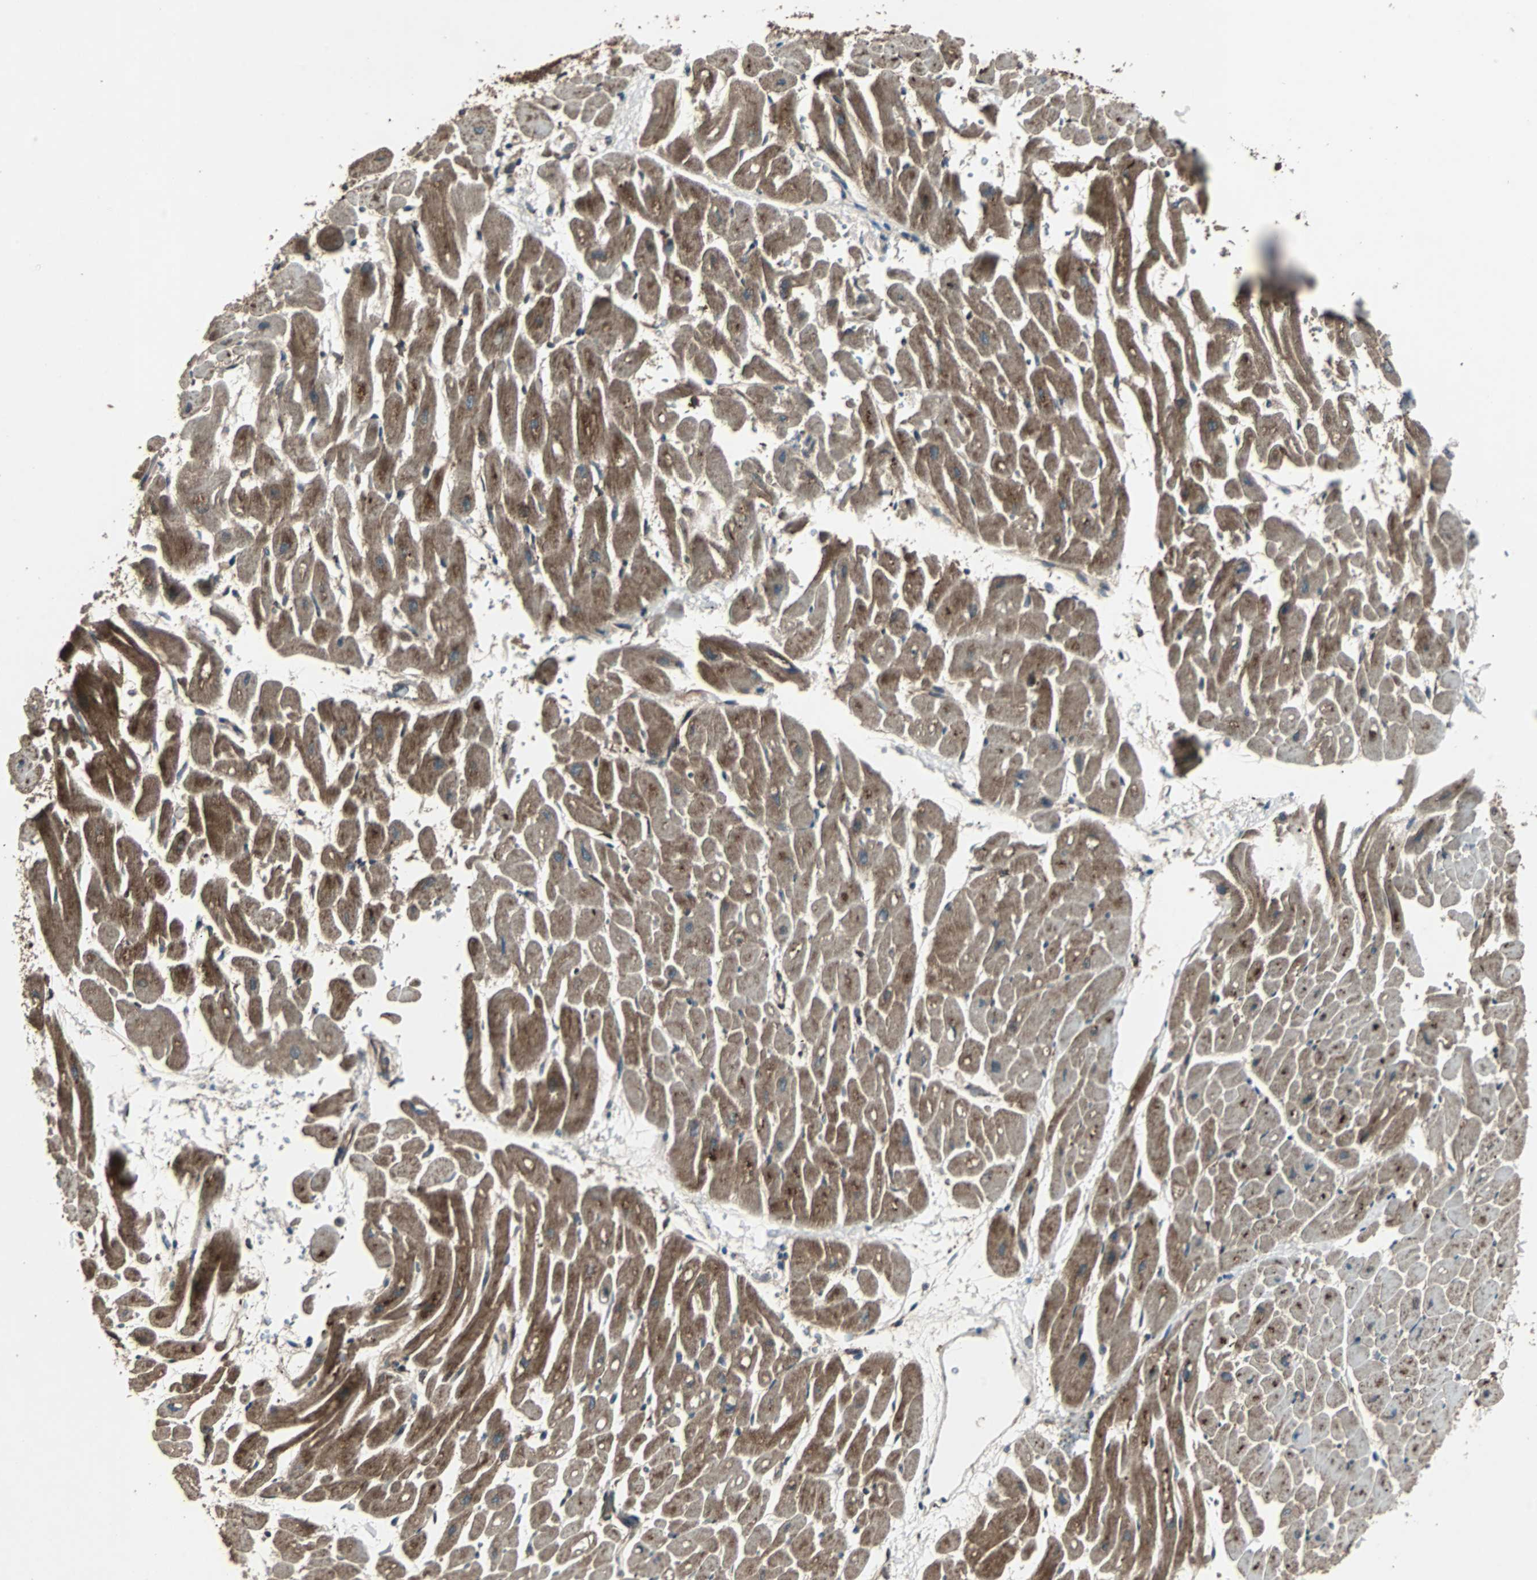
{"staining": {"intensity": "moderate", "quantity": ">75%", "location": "cytoplasmic/membranous"}, "tissue": "heart muscle", "cell_type": "Cardiomyocytes", "image_type": "normal", "snomed": [{"axis": "morphology", "description": "Normal tissue, NOS"}, {"axis": "topography", "description": "Heart"}], "caption": "A brown stain shows moderate cytoplasmic/membranous staining of a protein in cardiomyocytes of normal human heart muscle. (Brightfield microscopy of DAB IHC at high magnification).", "gene": "RAB7A", "patient": {"sex": "male", "age": 45}}